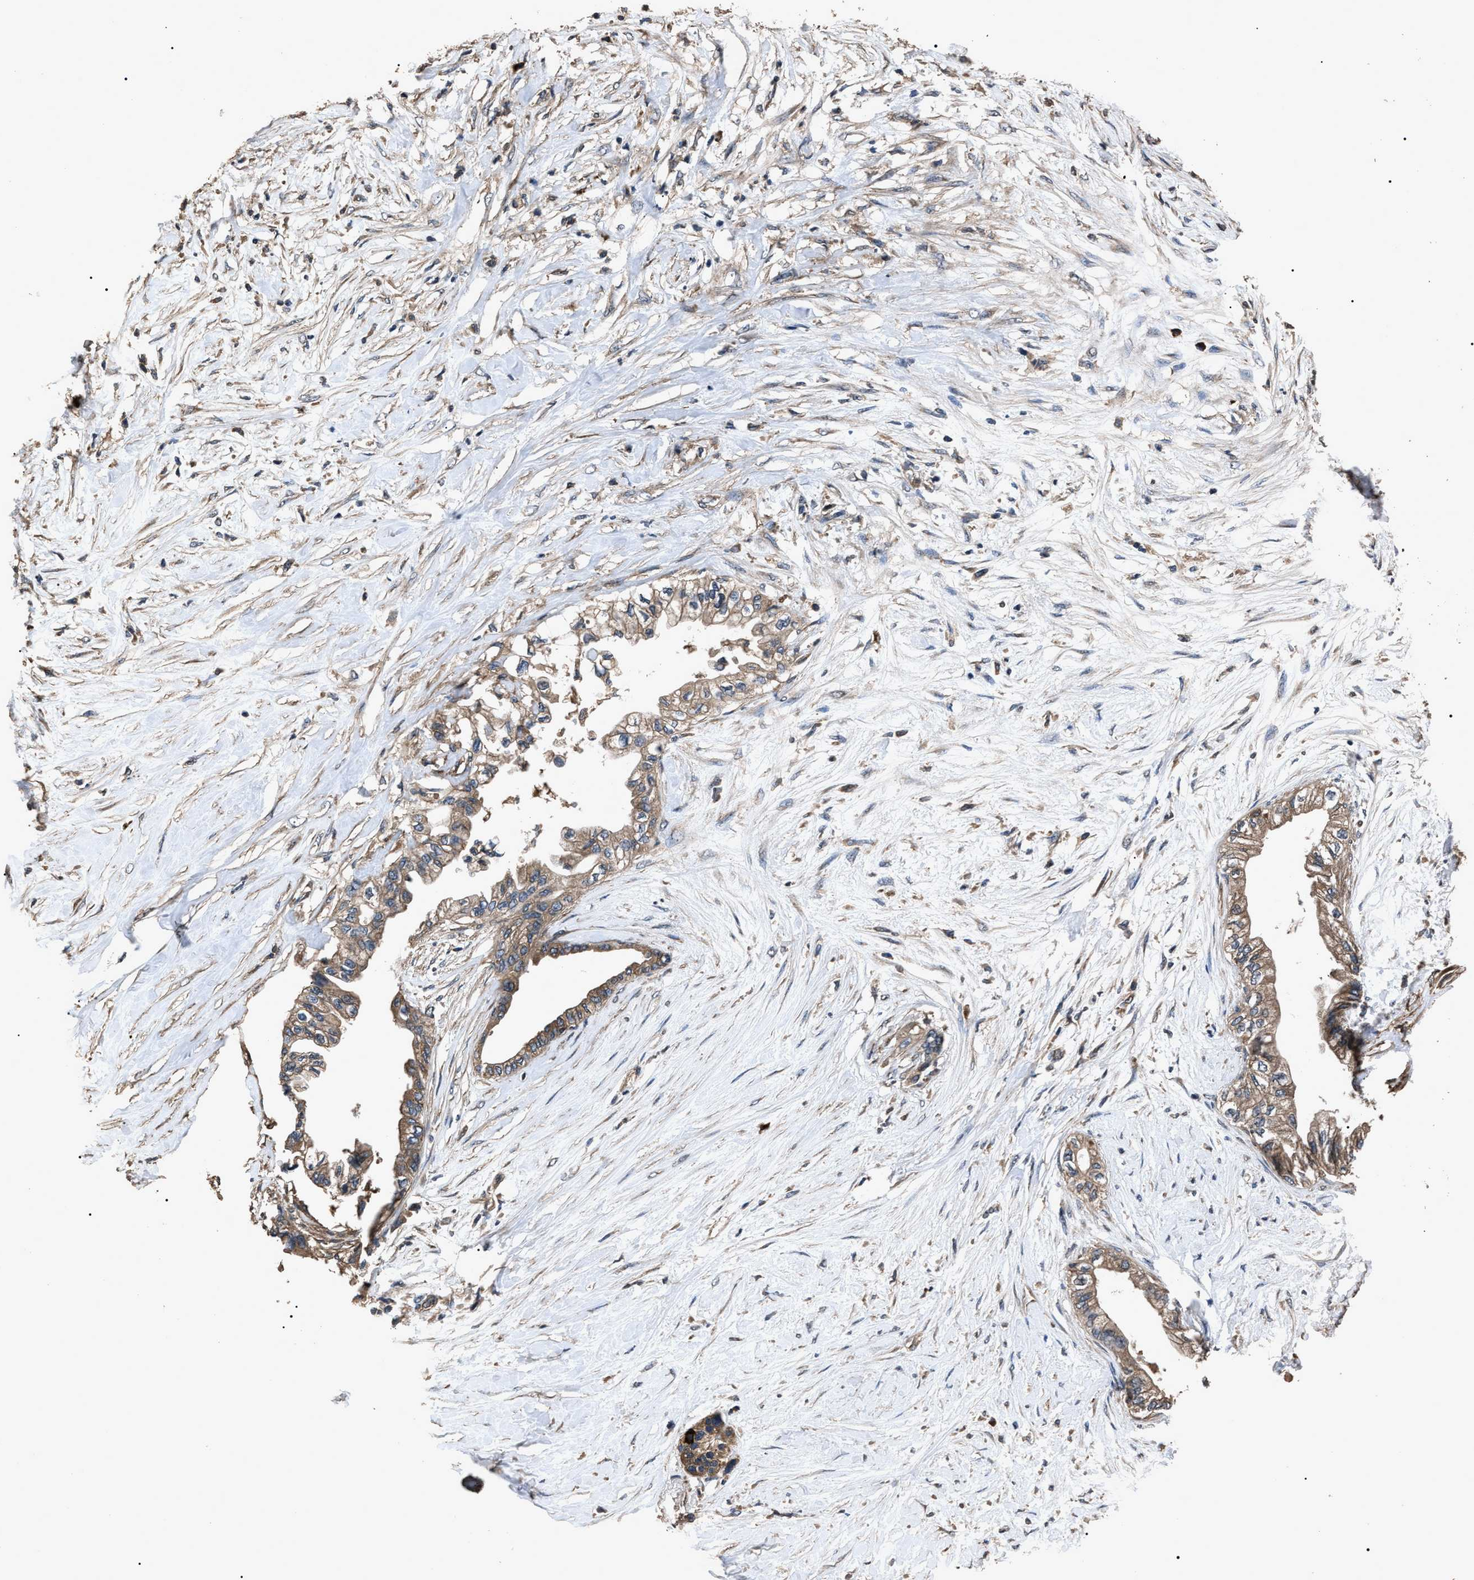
{"staining": {"intensity": "moderate", "quantity": ">75%", "location": "cytoplasmic/membranous"}, "tissue": "pancreatic cancer", "cell_type": "Tumor cells", "image_type": "cancer", "snomed": [{"axis": "morphology", "description": "Normal tissue, NOS"}, {"axis": "morphology", "description": "Adenocarcinoma, NOS"}, {"axis": "topography", "description": "Pancreas"}, {"axis": "topography", "description": "Duodenum"}], "caption": "About >75% of tumor cells in human pancreatic cancer (adenocarcinoma) reveal moderate cytoplasmic/membranous protein staining as visualized by brown immunohistochemical staining.", "gene": "RNF216", "patient": {"sex": "female", "age": 60}}